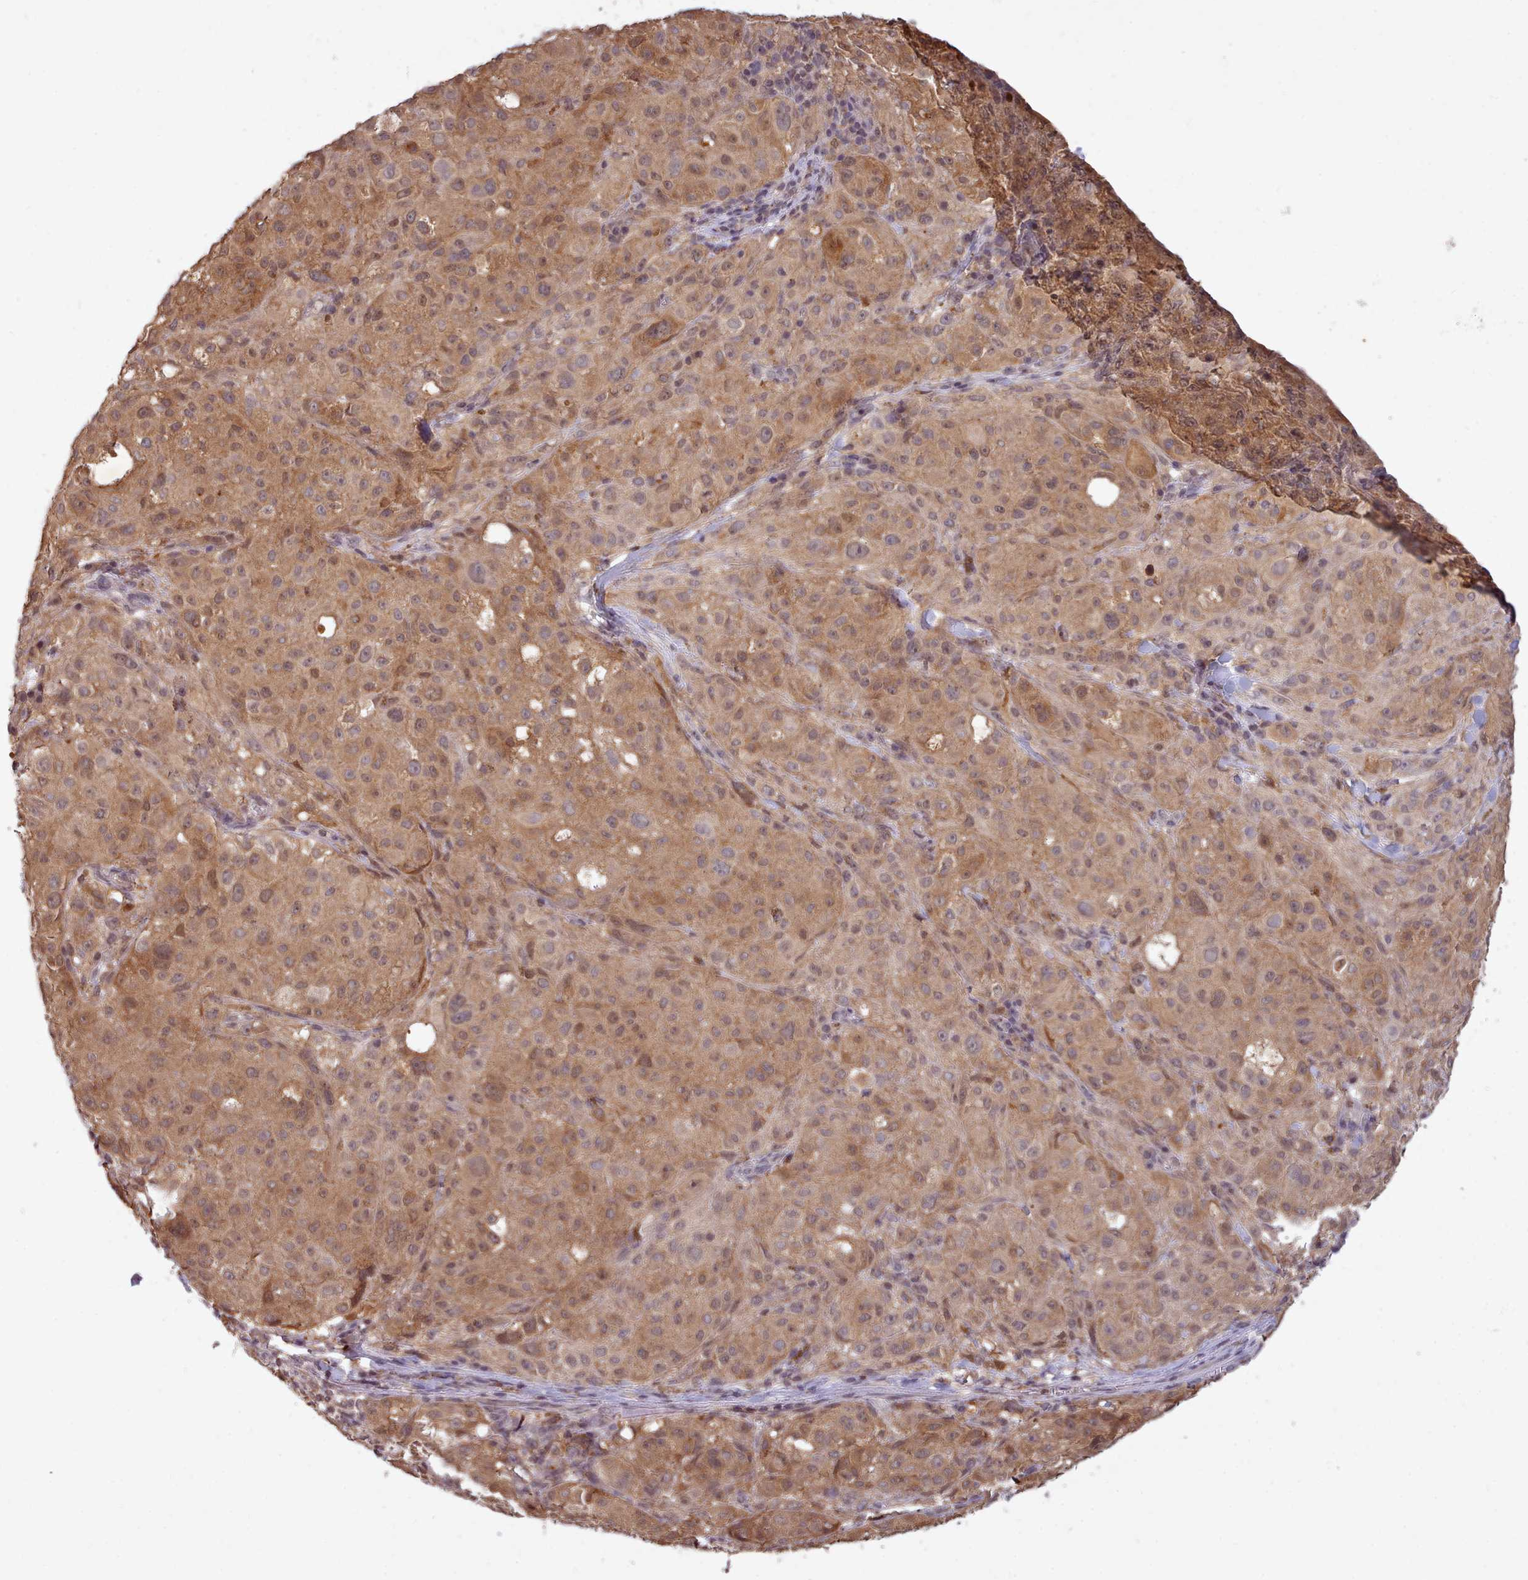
{"staining": {"intensity": "moderate", "quantity": ">75%", "location": "cytoplasmic/membranous,nuclear"}, "tissue": "melanoma", "cell_type": "Tumor cells", "image_type": "cancer", "snomed": [{"axis": "morphology", "description": "Necrosis, NOS"}, {"axis": "morphology", "description": "Malignant melanoma, NOS"}, {"axis": "topography", "description": "Skin"}], "caption": "Immunohistochemistry of melanoma reveals medium levels of moderate cytoplasmic/membranous and nuclear staining in about >75% of tumor cells.", "gene": "ARL17A", "patient": {"sex": "female", "age": 87}}